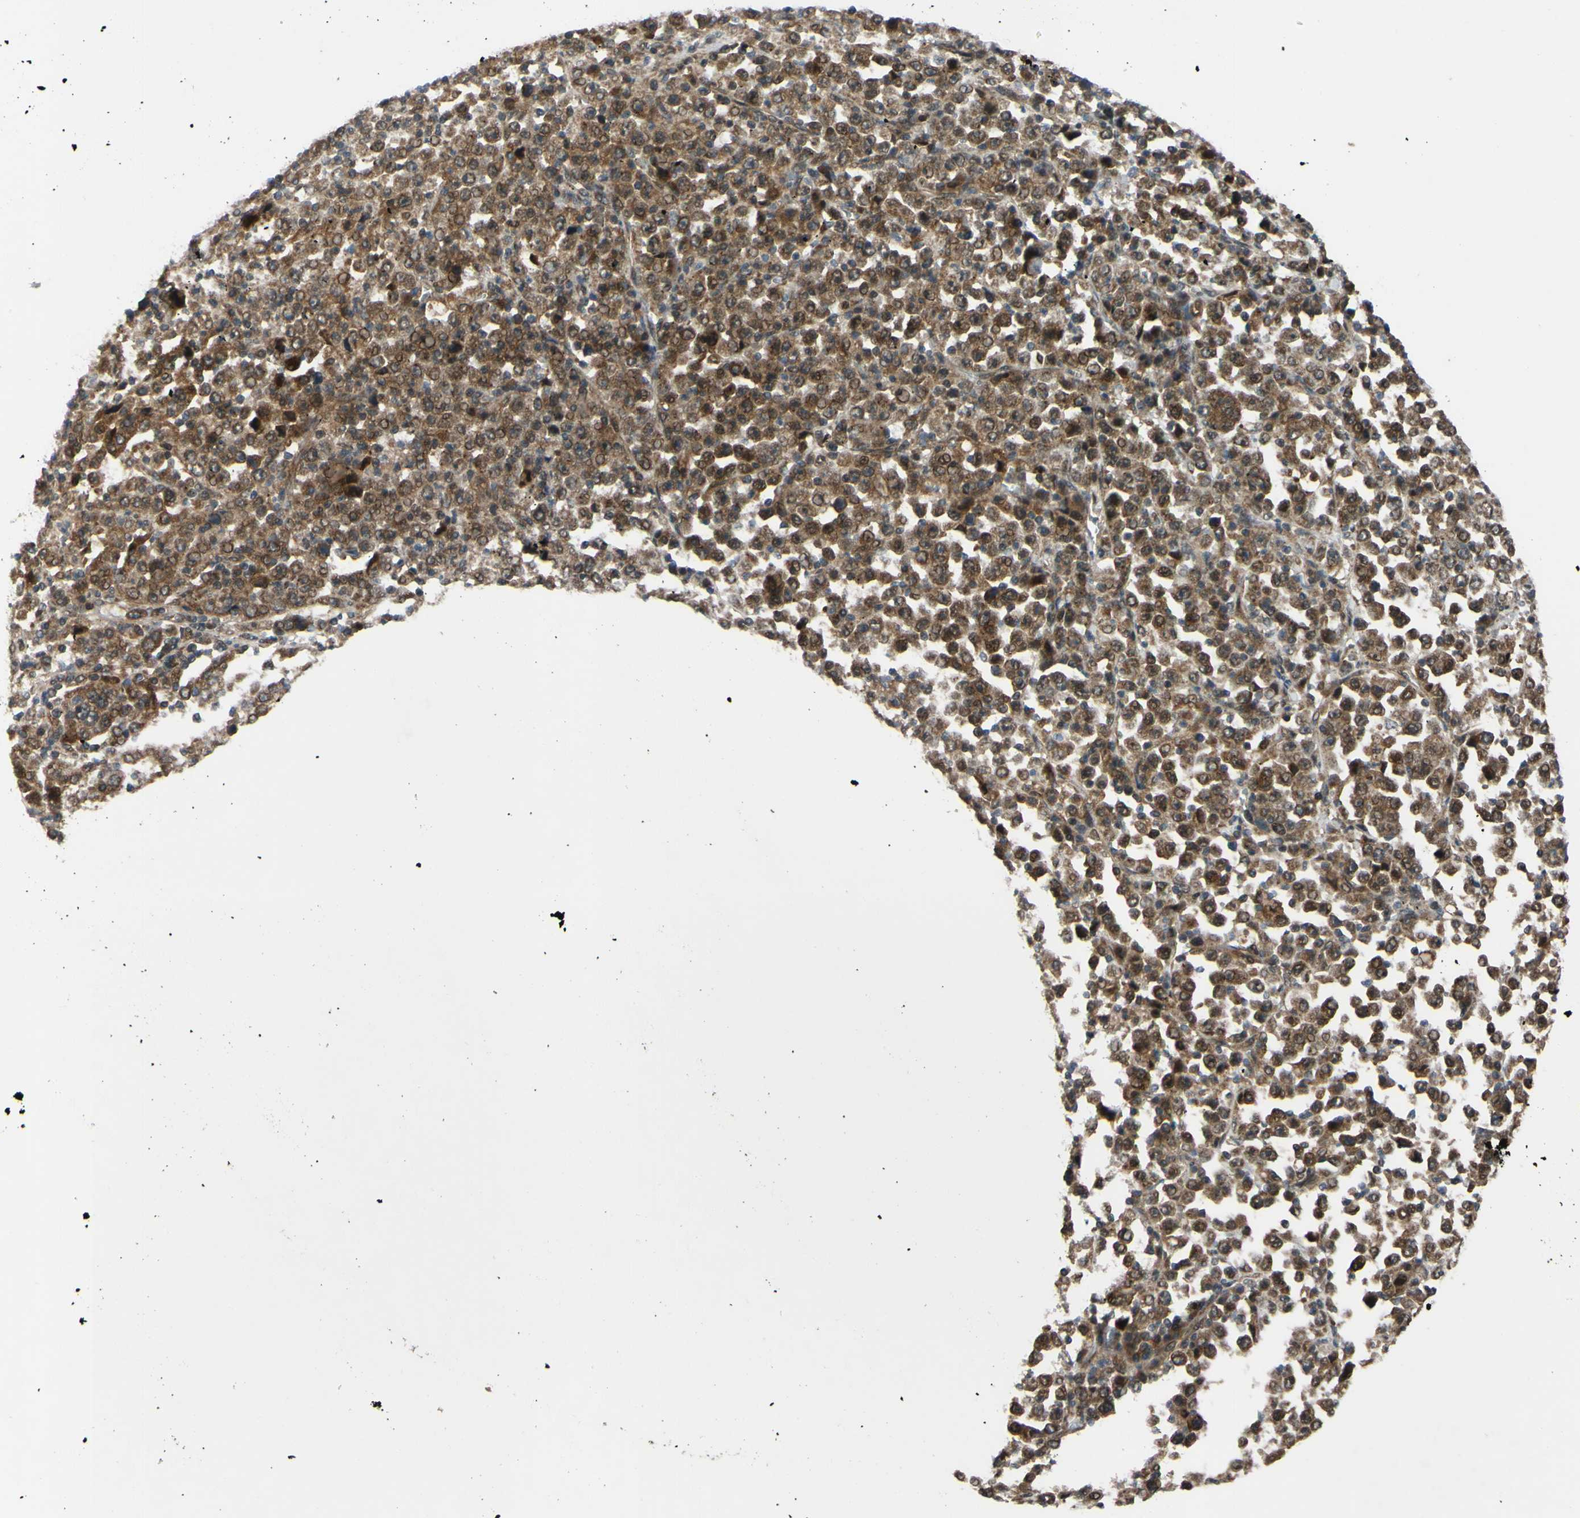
{"staining": {"intensity": "moderate", "quantity": ">75%", "location": "cytoplasmic/membranous,nuclear"}, "tissue": "stomach cancer", "cell_type": "Tumor cells", "image_type": "cancer", "snomed": [{"axis": "morphology", "description": "Normal tissue, NOS"}, {"axis": "morphology", "description": "Adenocarcinoma, NOS"}, {"axis": "topography", "description": "Stomach, upper"}, {"axis": "topography", "description": "Stomach"}], "caption": "Human stomach cancer stained with a brown dye displays moderate cytoplasmic/membranous and nuclear positive staining in about >75% of tumor cells.", "gene": "ABCC8", "patient": {"sex": "male", "age": 59}}